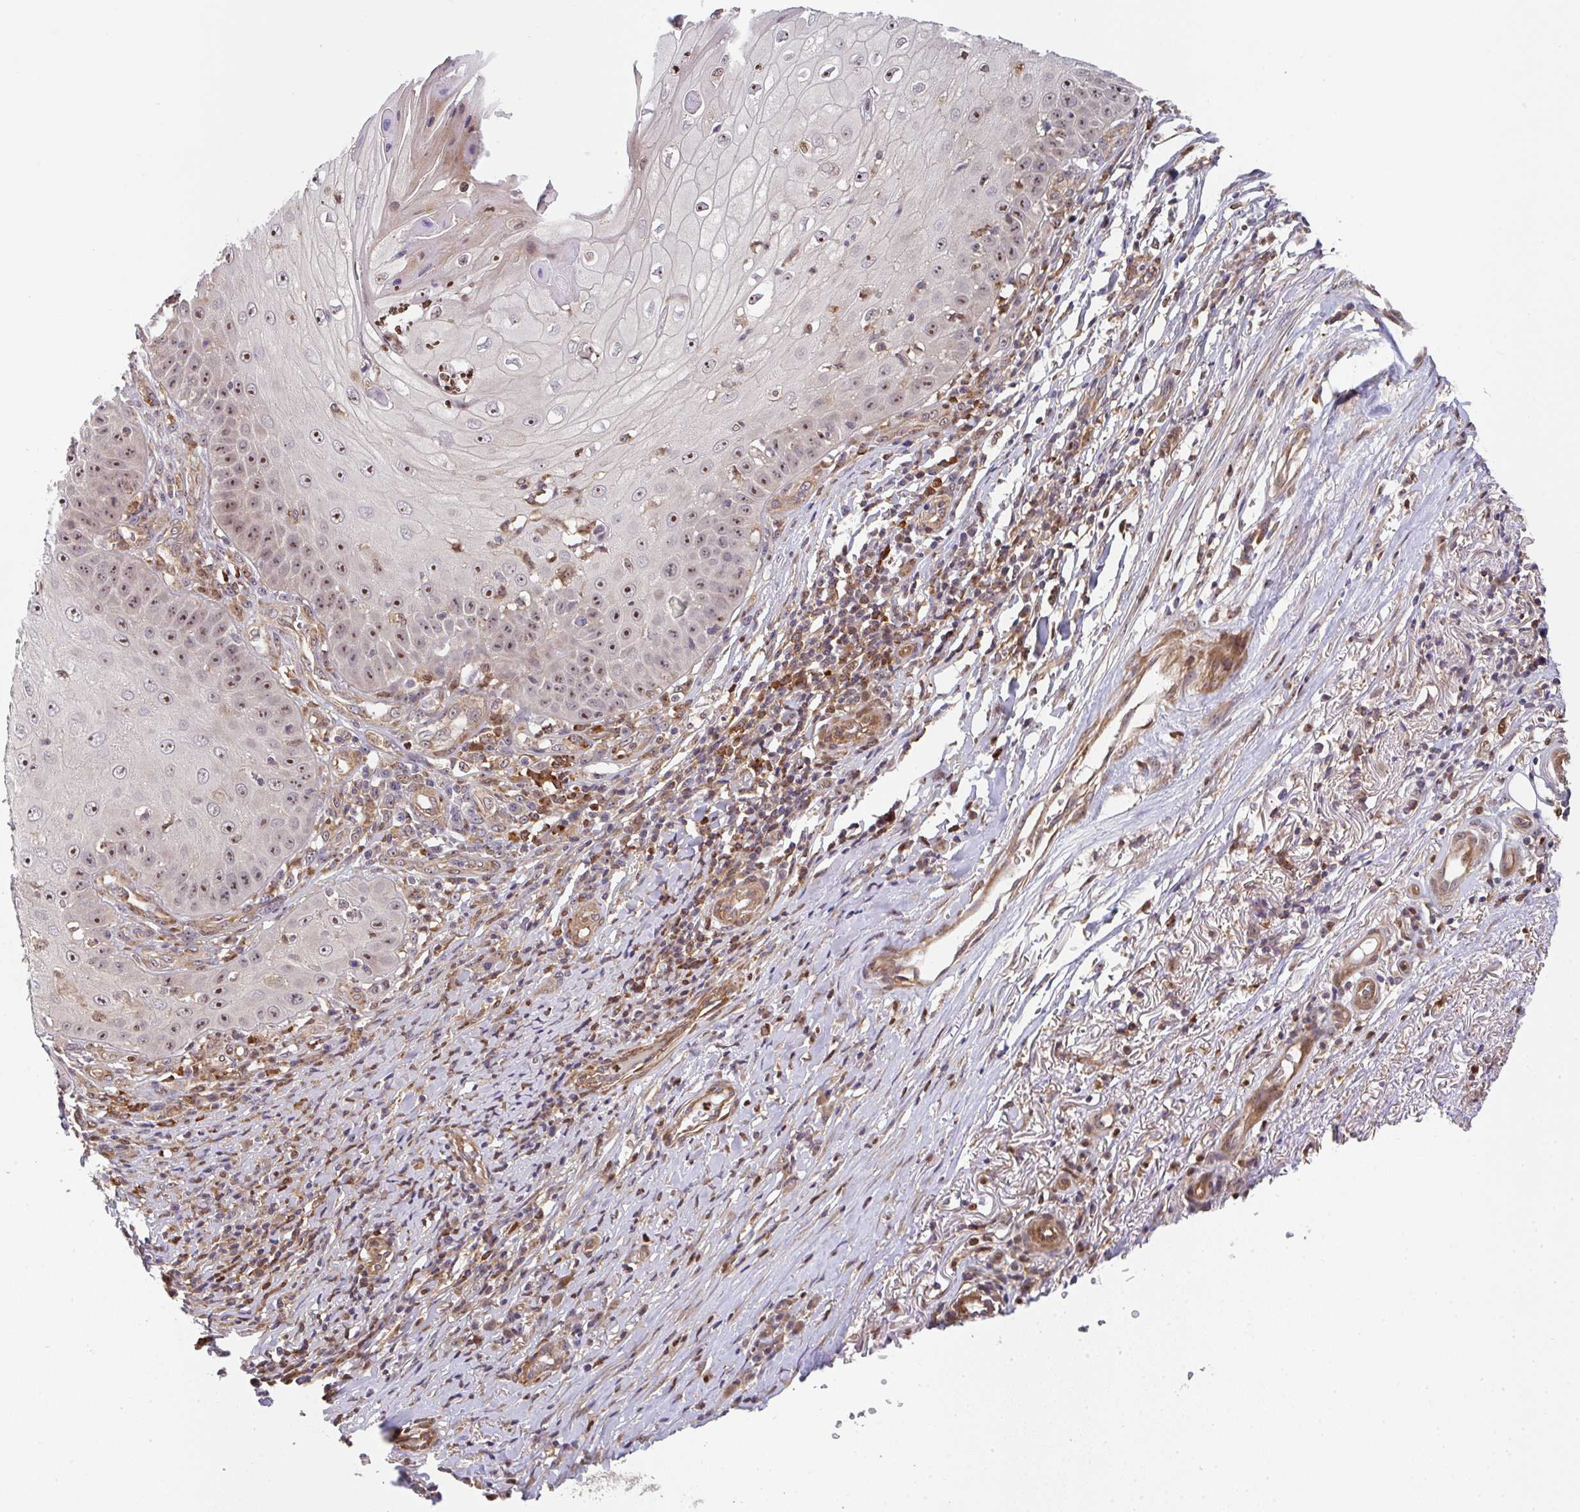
{"staining": {"intensity": "moderate", "quantity": "25%-75%", "location": "nuclear"}, "tissue": "skin cancer", "cell_type": "Tumor cells", "image_type": "cancer", "snomed": [{"axis": "morphology", "description": "Squamous cell carcinoma, NOS"}, {"axis": "topography", "description": "Skin"}], "caption": "Tumor cells display medium levels of moderate nuclear positivity in about 25%-75% of cells in human squamous cell carcinoma (skin).", "gene": "SIMC1", "patient": {"sex": "male", "age": 70}}